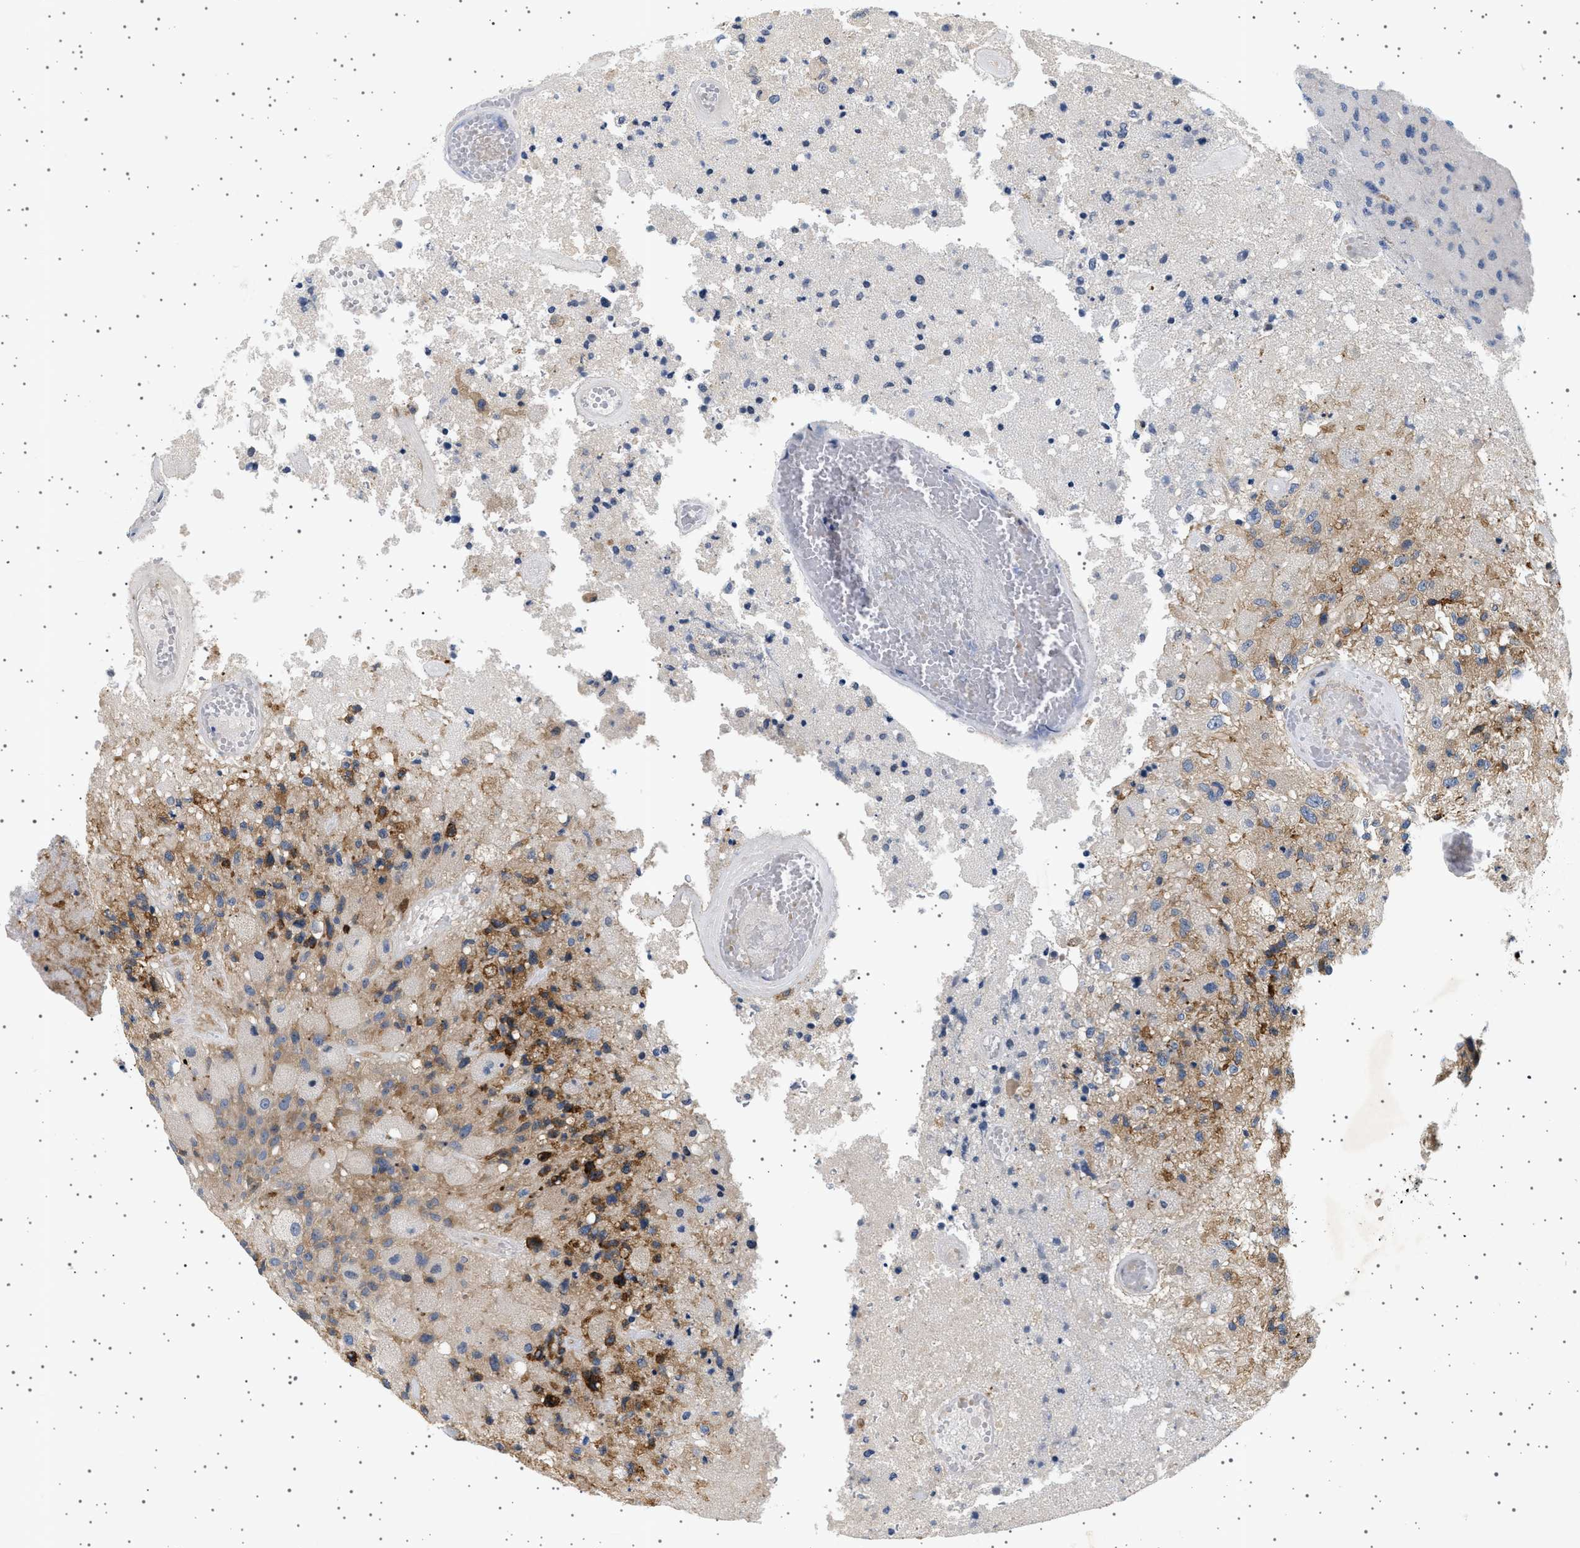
{"staining": {"intensity": "moderate", "quantity": "25%-75%", "location": "cytoplasmic/membranous"}, "tissue": "glioma", "cell_type": "Tumor cells", "image_type": "cancer", "snomed": [{"axis": "morphology", "description": "Normal tissue, NOS"}, {"axis": "morphology", "description": "Glioma, malignant, High grade"}, {"axis": "topography", "description": "Cerebral cortex"}], "caption": "Human malignant glioma (high-grade) stained with a brown dye exhibits moderate cytoplasmic/membranous positive staining in approximately 25%-75% of tumor cells.", "gene": "PLPP6", "patient": {"sex": "male", "age": 77}}